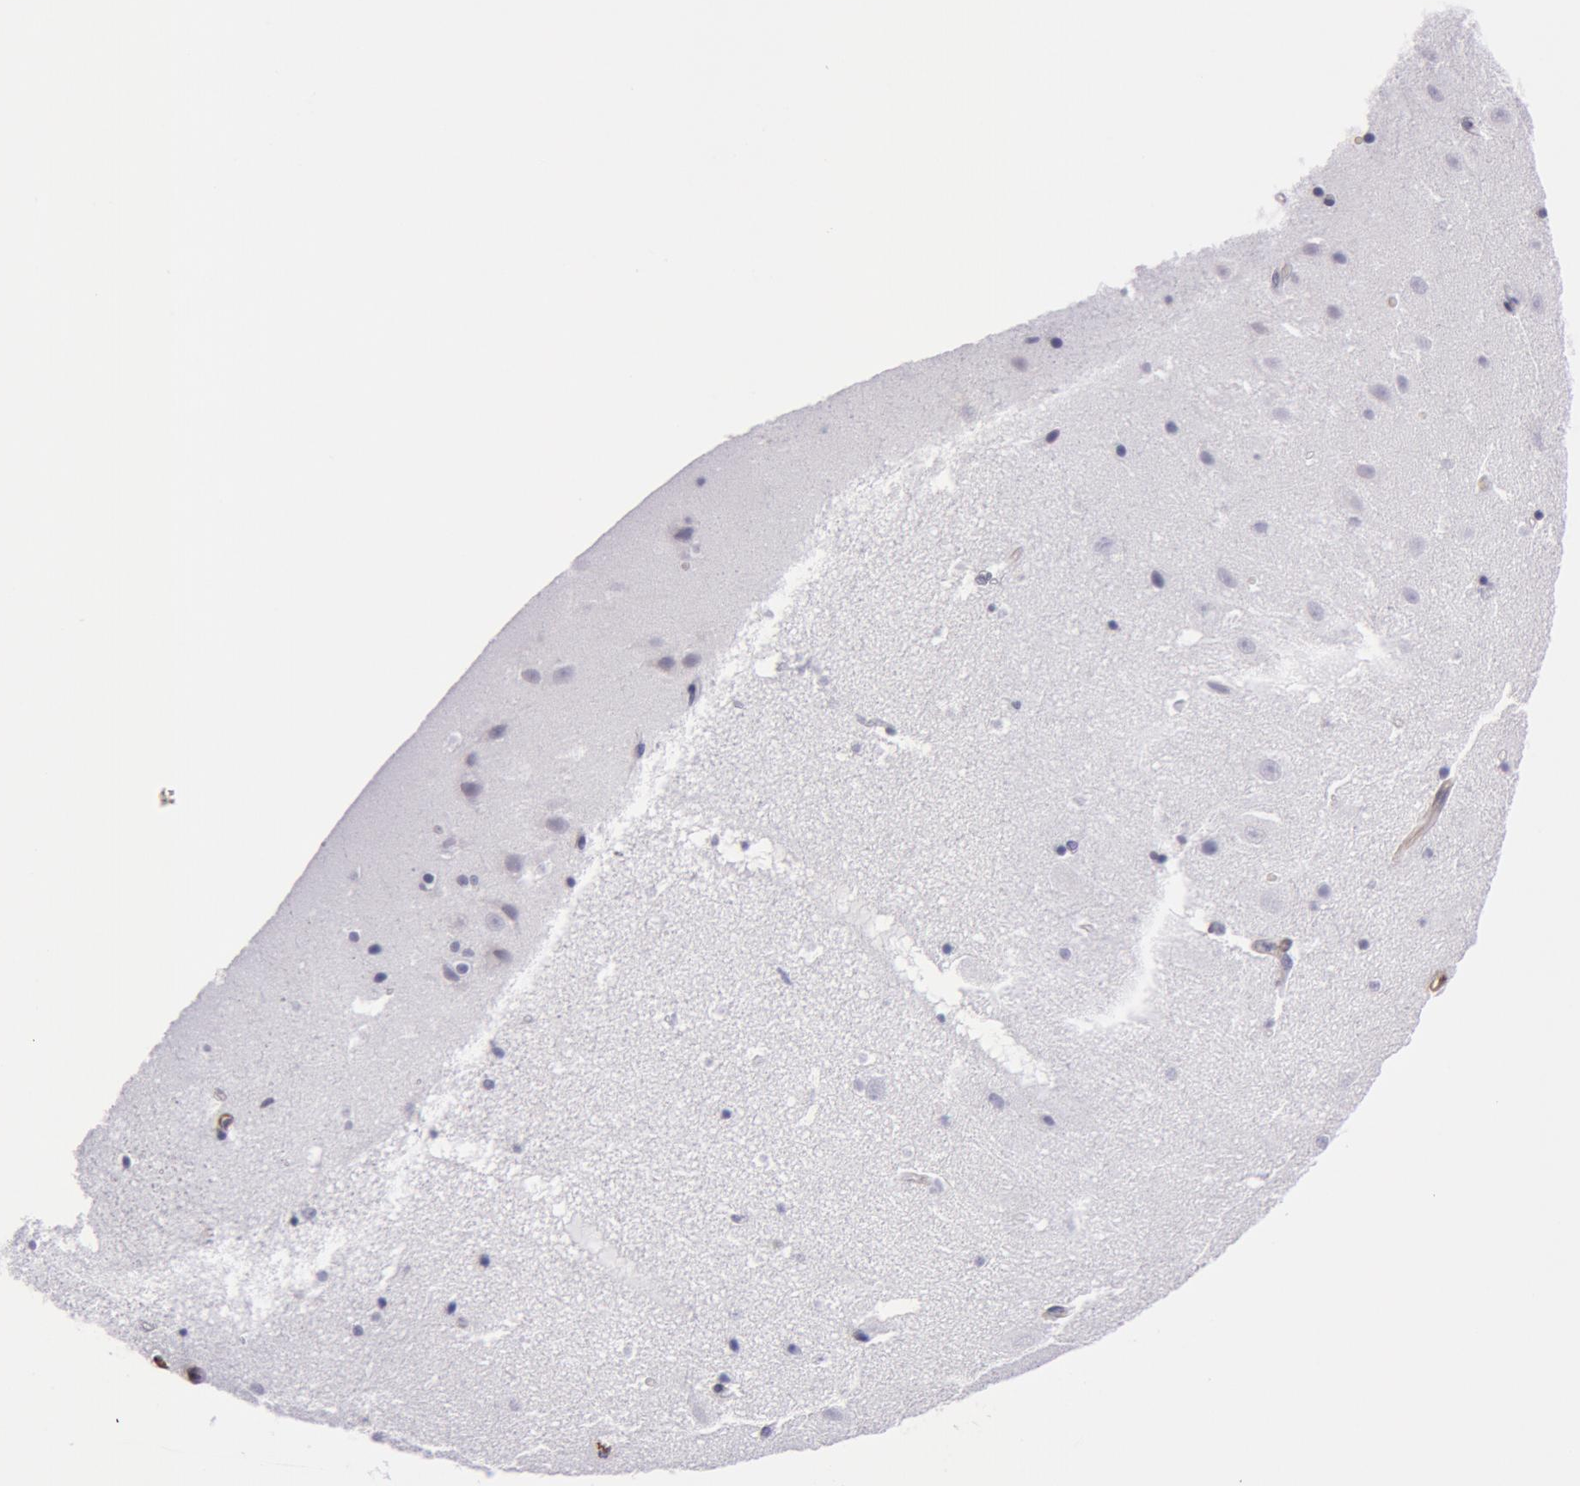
{"staining": {"intensity": "negative", "quantity": "none", "location": "none"}, "tissue": "hippocampus", "cell_type": "Glial cells", "image_type": "normal", "snomed": [{"axis": "morphology", "description": "Normal tissue, NOS"}, {"axis": "topography", "description": "Hippocampus"}], "caption": "Glial cells are negative for protein expression in unremarkable human hippocampus. The staining was performed using DAB to visualize the protein expression in brown, while the nuclei were stained in blue with hematoxylin (Magnification: 20x).", "gene": "TAGLN", "patient": {"sex": "male", "age": 45}}